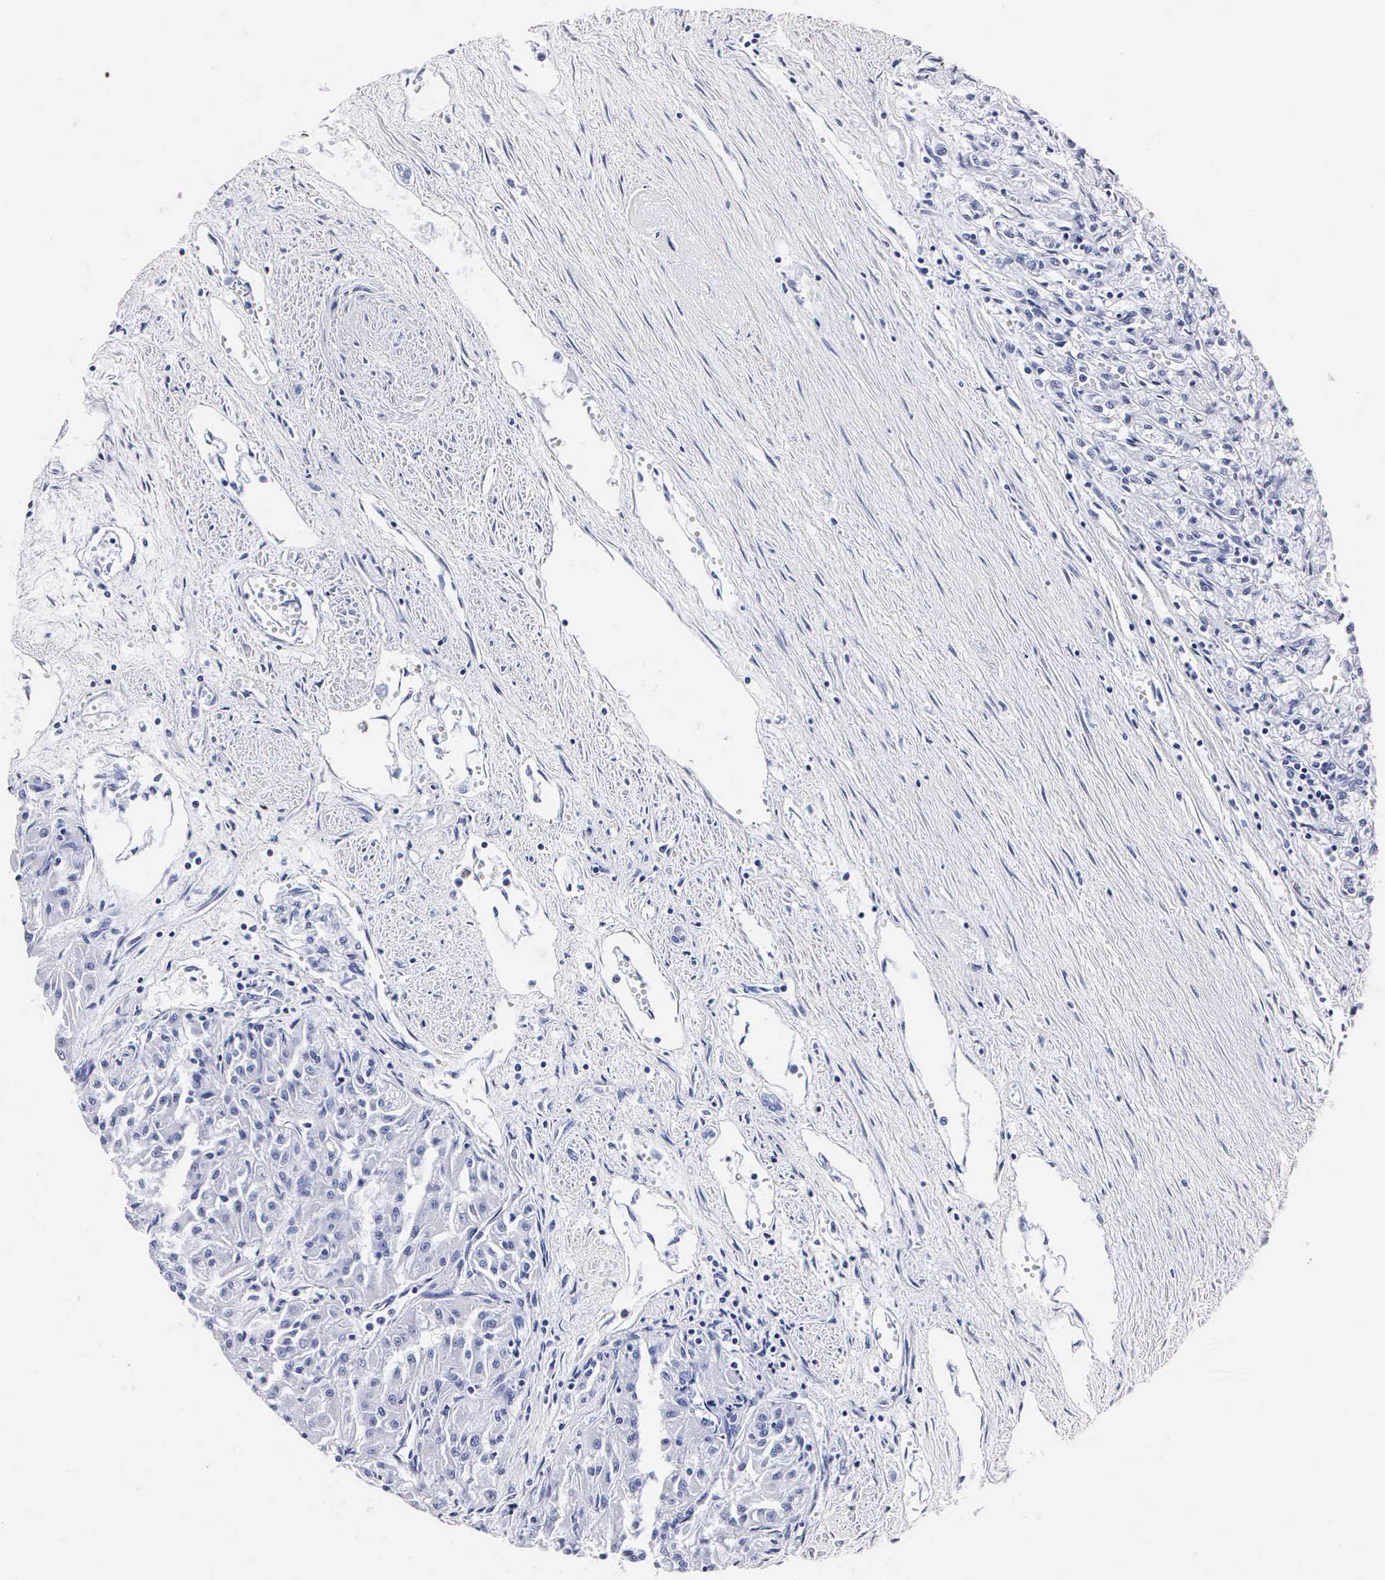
{"staining": {"intensity": "negative", "quantity": "none", "location": "none"}, "tissue": "renal cancer", "cell_type": "Tumor cells", "image_type": "cancer", "snomed": [{"axis": "morphology", "description": "Adenocarcinoma, NOS"}, {"axis": "topography", "description": "Kidney"}], "caption": "Immunohistochemistry histopathology image of adenocarcinoma (renal) stained for a protein (brown), which demonstrates no positivity in tumor cells.", "gene": "MB", "patient": {"sex": "male", "age": 78}}